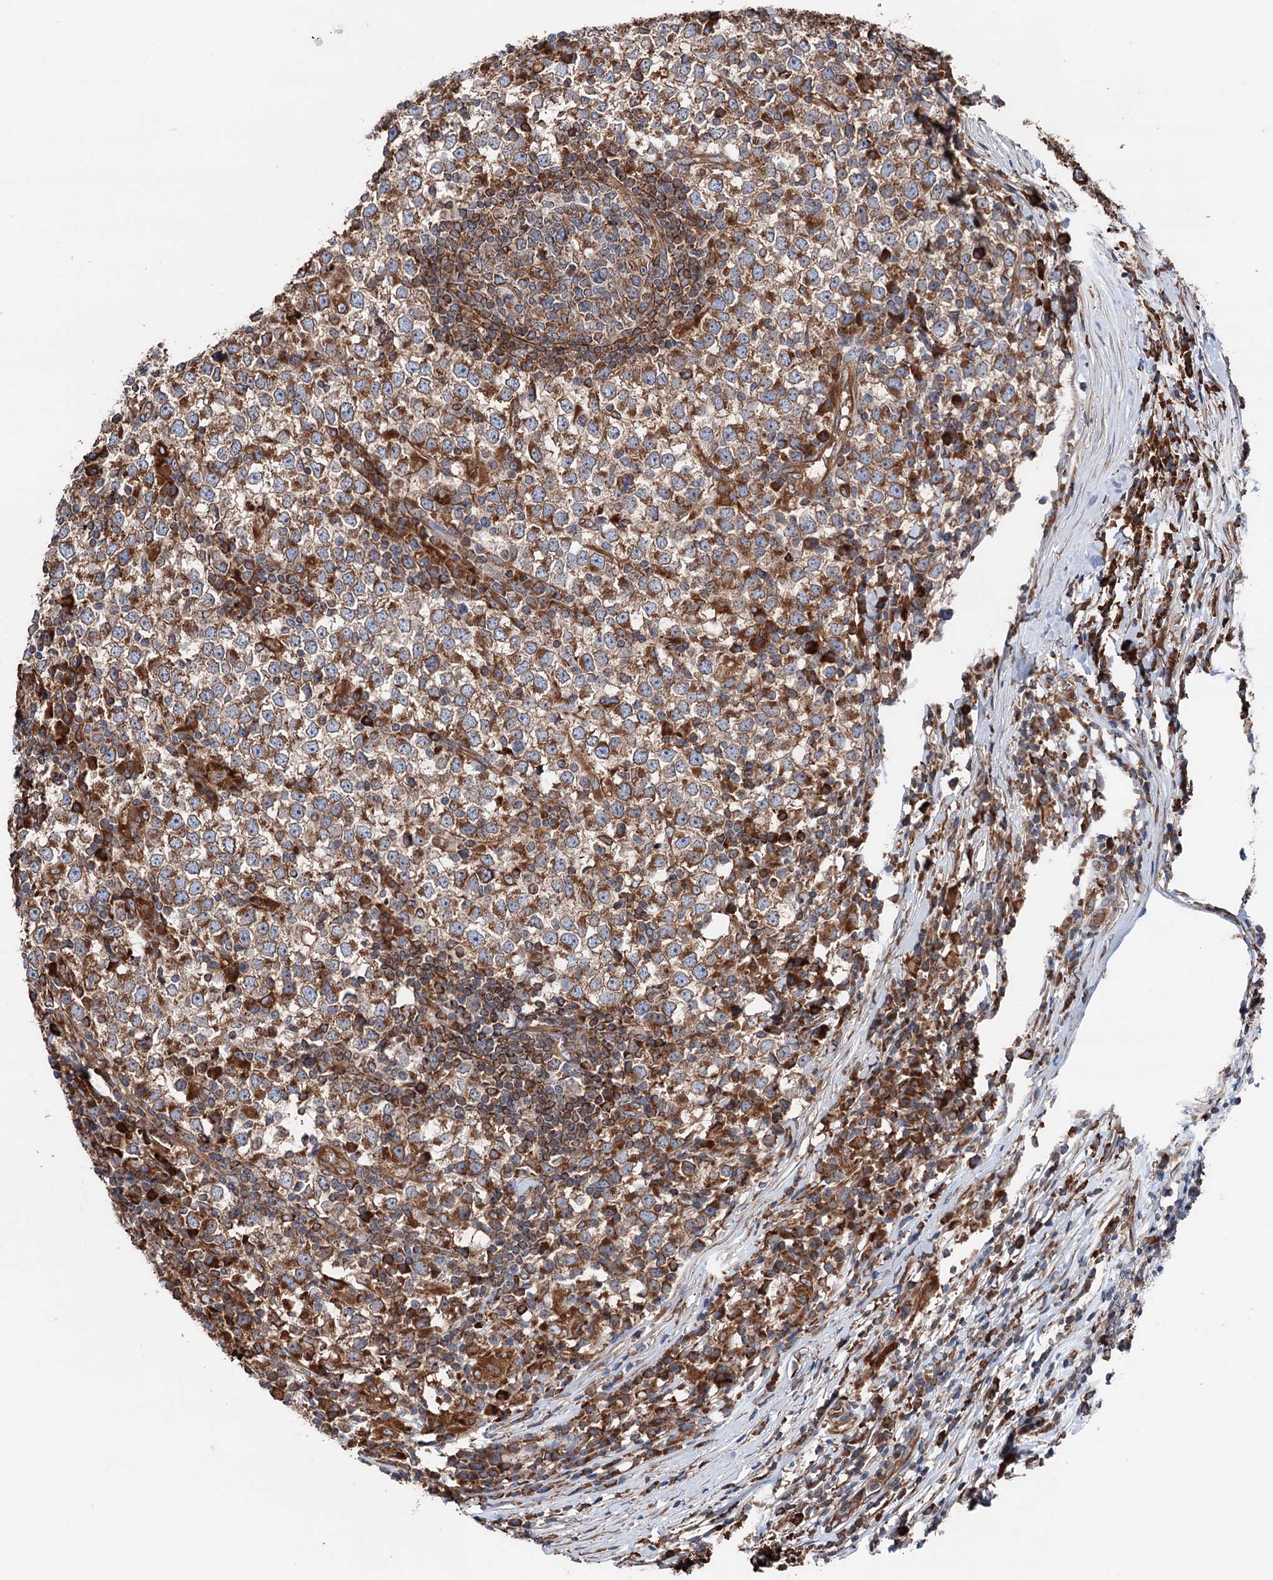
{"staining": {"intensity": "moderate", "quantity": "<25%", "location": "cytoplasmic/membranous"}, "tissue": "testis cancer", "cell_type": "Tumor cells", "image_type": "cancer", "snomed": [{"axis": "morphology", "description": "Seminoma, NOS"}, {"axis": "topography", "description": "Testis"}], "caption": "Human seminoma (testis) stained for a protein (brown) shows moderate cytoplasmic/membranous positive staining in approximately <25% of tumor cells.", "gene": "ERP29", "patient": {"sex": "male", "age": 65}}